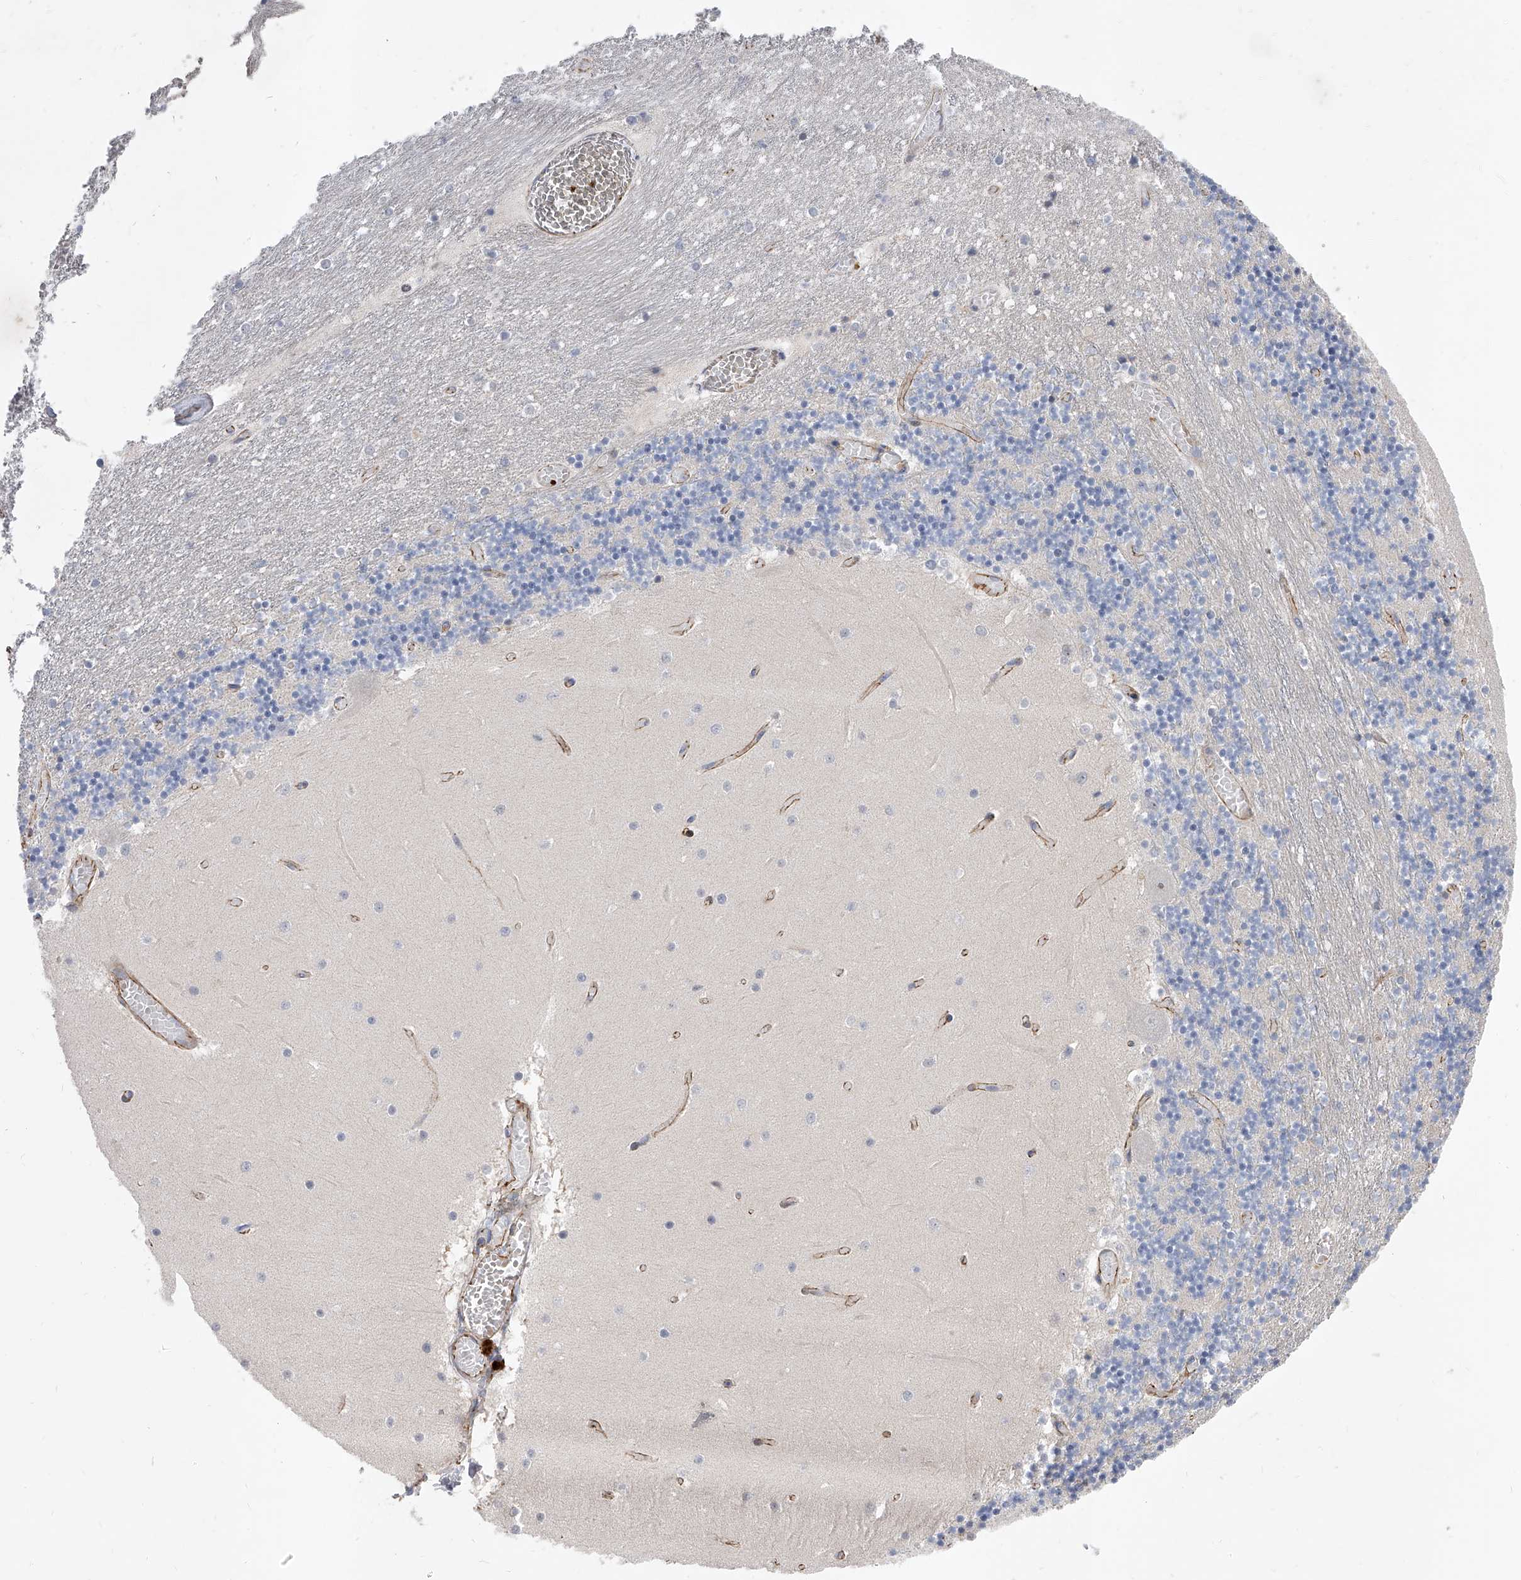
{"staining": {"intensity": "negative", "quantity": "none", "location": "none"}, "tissue": "cerebellum", "cell_type": "Cells in granular layer", "image_type": "normal", "snomed": [{"axis": "morphology", "description": "Normal tissue, NOS"}, {"axis": "topography", "description": "Cerebellum"}], "caption": "A high-resolution photomicrograph shows immunohistochemistry staining of benign cerebellum, which reveals no significant expression in cells in granular layer. (DAB (3,3'-diaminobenzidine) immunohistochemistry (IHC) with hematoxylin counter stain).", "gene": "ENSG00000250424", "patient": {"sex": "female", "age": 28}}